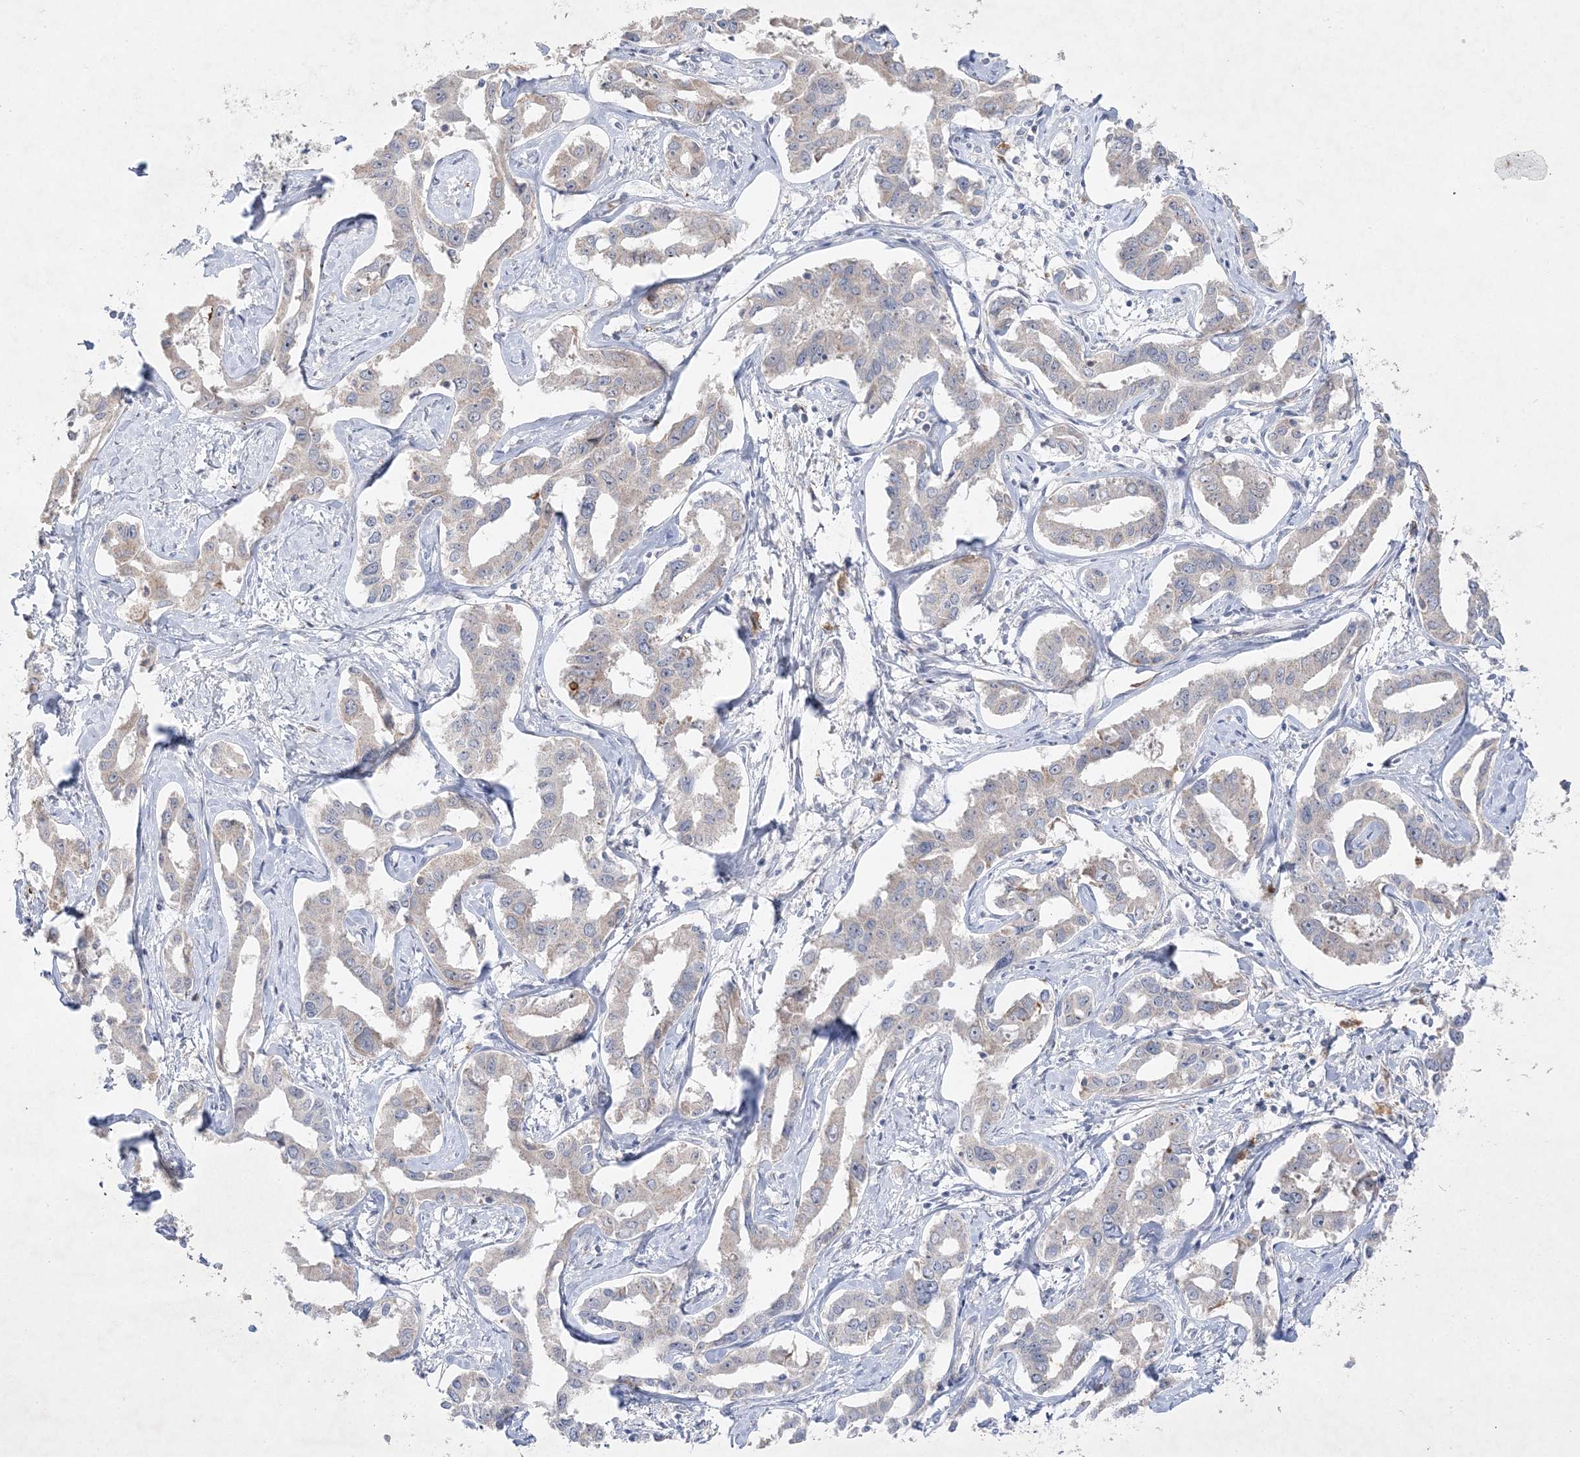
{"staining": {"intensity": "negative", "quantity": "none", "location": "none"}, "tissue": "liver cancer", "cell_type": "Tumor cells", "image_type": "cancer", "snomed": [{"axis": "morphology", "description": "Cholangiocarcinoma"}, {"axis": "topography", "description": "Liver"}], "caption": "Tumor cells show no significant protein staining in liver cholangiocarcinoma.", "gene": "CLNK", "patient": {"sex": "male", "age": 59}}